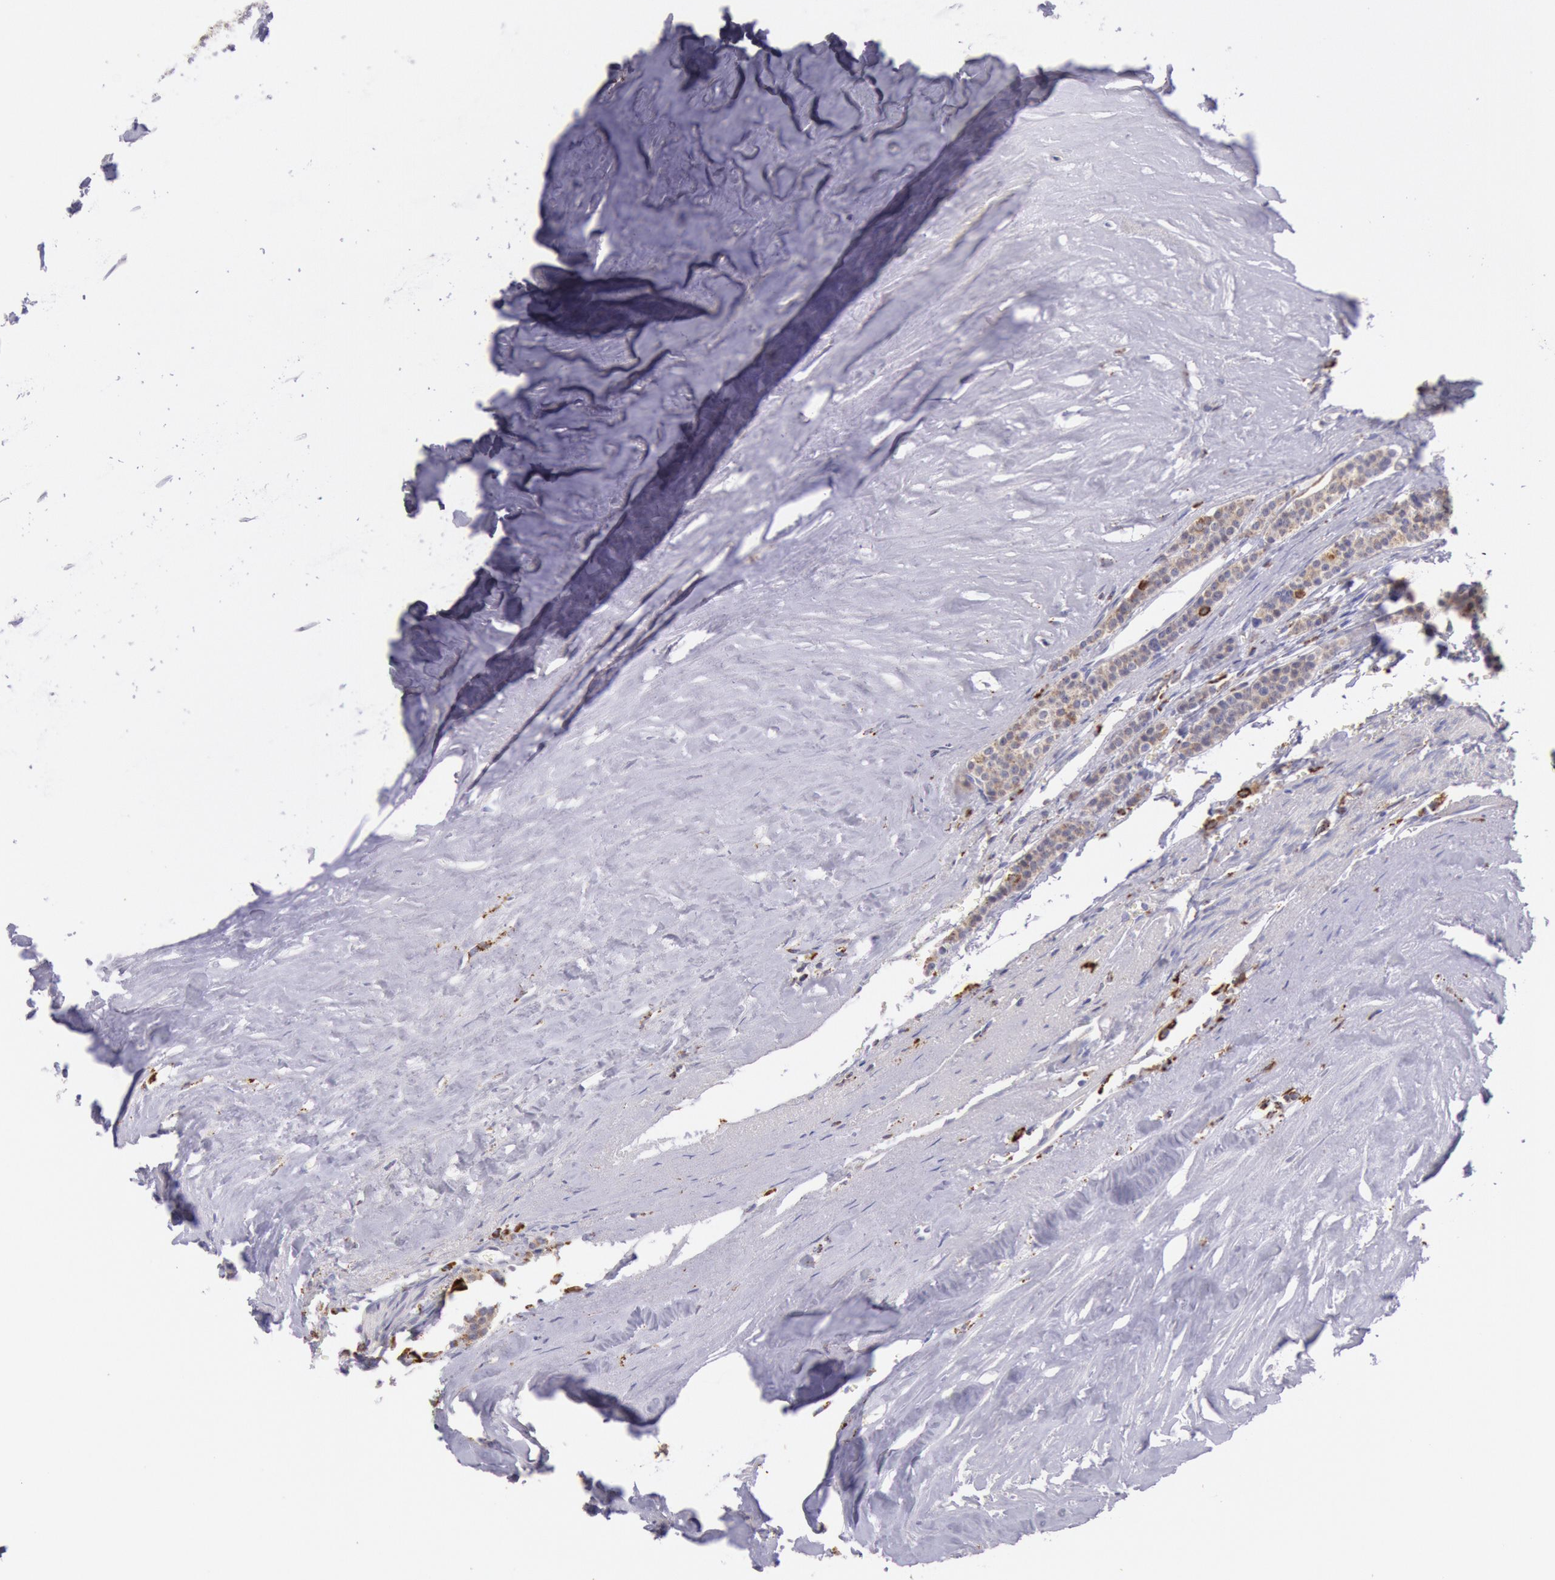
{"staining": {"intensity": "weak", "quantity": "25%-75%", "location": "cytoplasmic/membranous"}, "tissue": "carcinoid", "cell_type": "Tumor cells", "image_type": "cancer", "snomed": [{"axis": "morphology", "description": "Carcinoid, malignant, NOS"}, {"axis": "topography", "description": "Small intestine"}], "caption": "Immunohistochemistry (IHC) image of neoplastic tissue: human carcinoid (malignant) stained using immunohistochemistry (IHC) exhibits low levels of weak protein expression localized specifically in the cytoplasmic/membranous of tumor cells, appearing as a cytoplasmic/membranous brown color.", "gene": "FRMD6", "patient": {"sex": "male", "age": 63}}